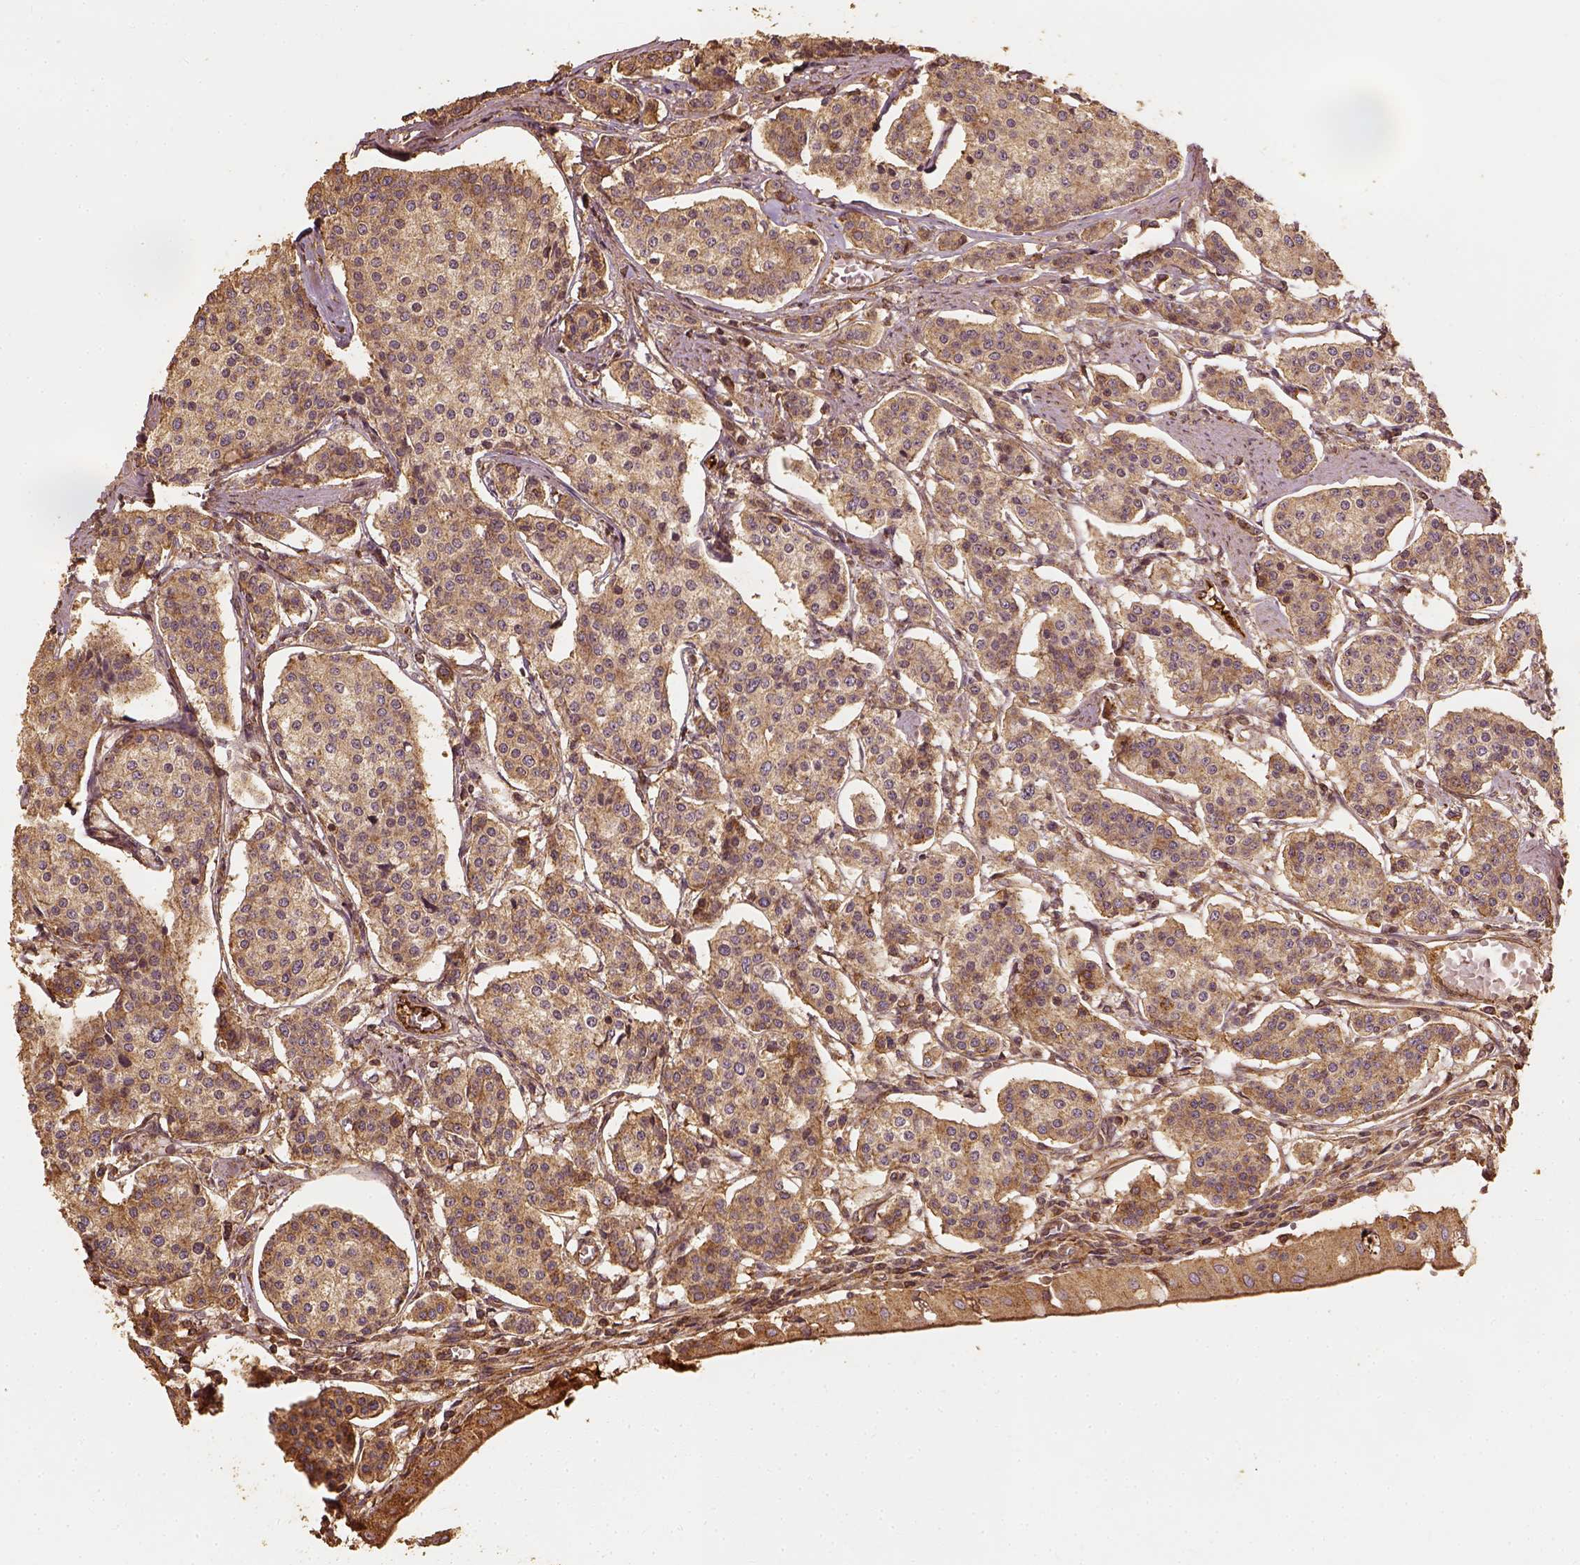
{"staining": {"intensity": "moderate", "quantity": ">75%", "location": "cytoplasmic/membranous"}, "tissue": "carcinoid", "cell_type": "Tumor cells", "image_type": "cancer", "snomed": [{"axis": "morphology", "description": "Carcinoid, malignant, NOS"}, {"axis": "topography", "description": "Small intestine"}], "caption": "This is an image of immunohistochemistry (IHC) staining of carcinoid (malignant), which shows moderate positivity in the cytoplasmic/membranous of tumor cells.", "gene": "VEGFA", "patient": {"sex": "female", "age": 65}}